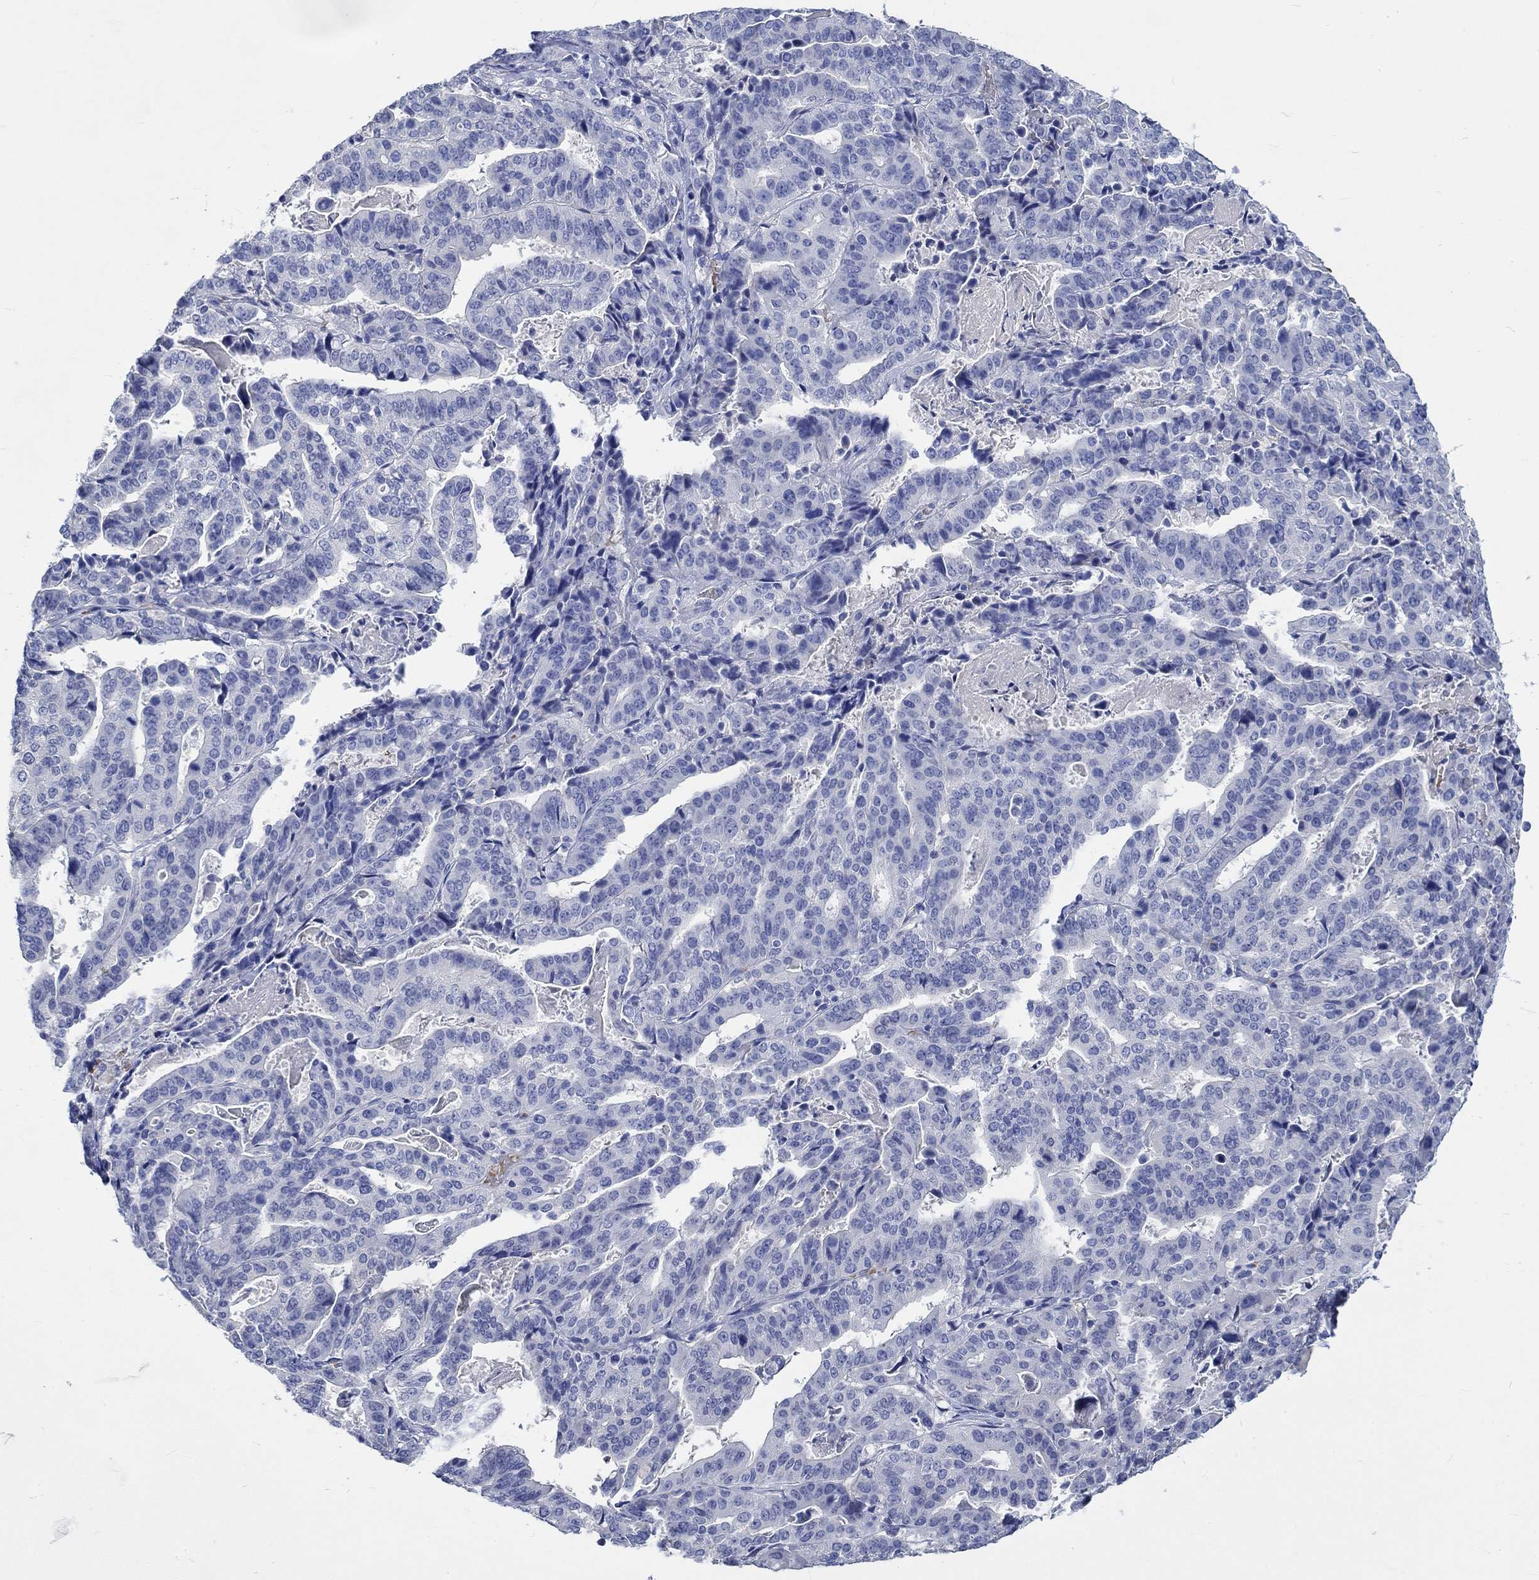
{"staining": {"intensity": "negative", "quantity": "none", "location": "none"}, "tissue": "stomach cancer", "cell_type": "Tumor cells", "image_type": "cancer", "snomed": [{"axis": "morphology", "description": "Adenocarcinoma, NOS"}, {"axis": "topography", "description": "Stomach"}], "caption": "High power microscopy micrograph of an immunohistochemistry (IHC) photomicrograph of adenocarcinoma (stomach), revealing no significant expression in tumor cells. (Stains: DAB (3,3'-diaminobenzidine) IHC with hematoxylin counter stain, Microscopy: brightfield microscopy at high magnification).", "gene": "KCNA1", "patient": {"sex": "male", "age": 48}}